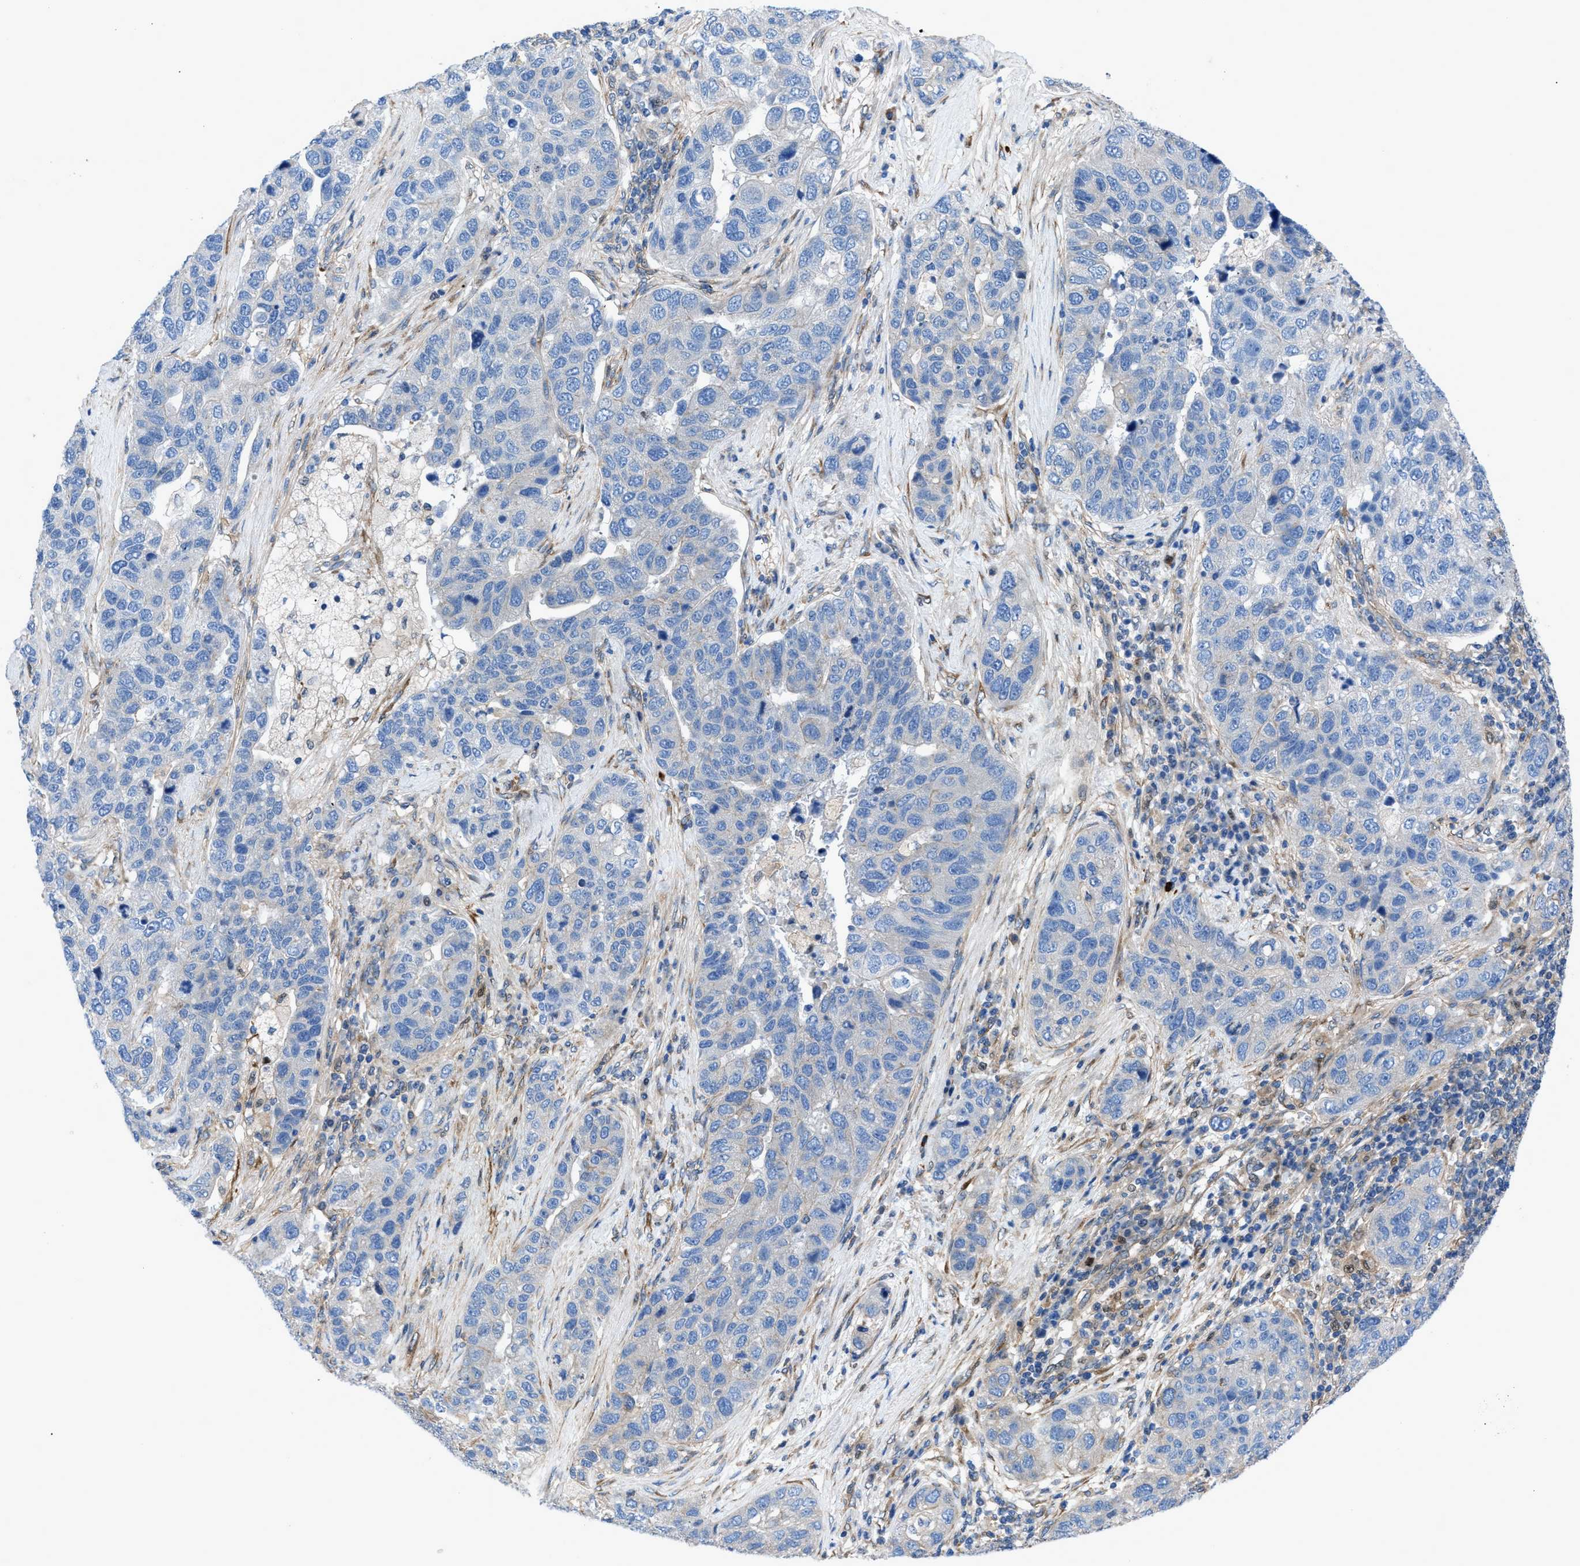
{"staining": {"intensity": "negative", "quantity": "none", "location": "none"}, "tissue": "pancreatic cancer", "cell_type": "Tumor cells", "image_type": "cancer", "snomed": [{"axis": "morphology", "description": "Adenocarcinoma, NOS"}, {"axis": "topography", "description": "Pancreas"}], "caption": "Immunohistochemical staining of human pancreatic cancer demonstrates no significant positivity in tumor cells.", "gene": "DMAC1", "patient": {"sex": "female", "age": 61}}